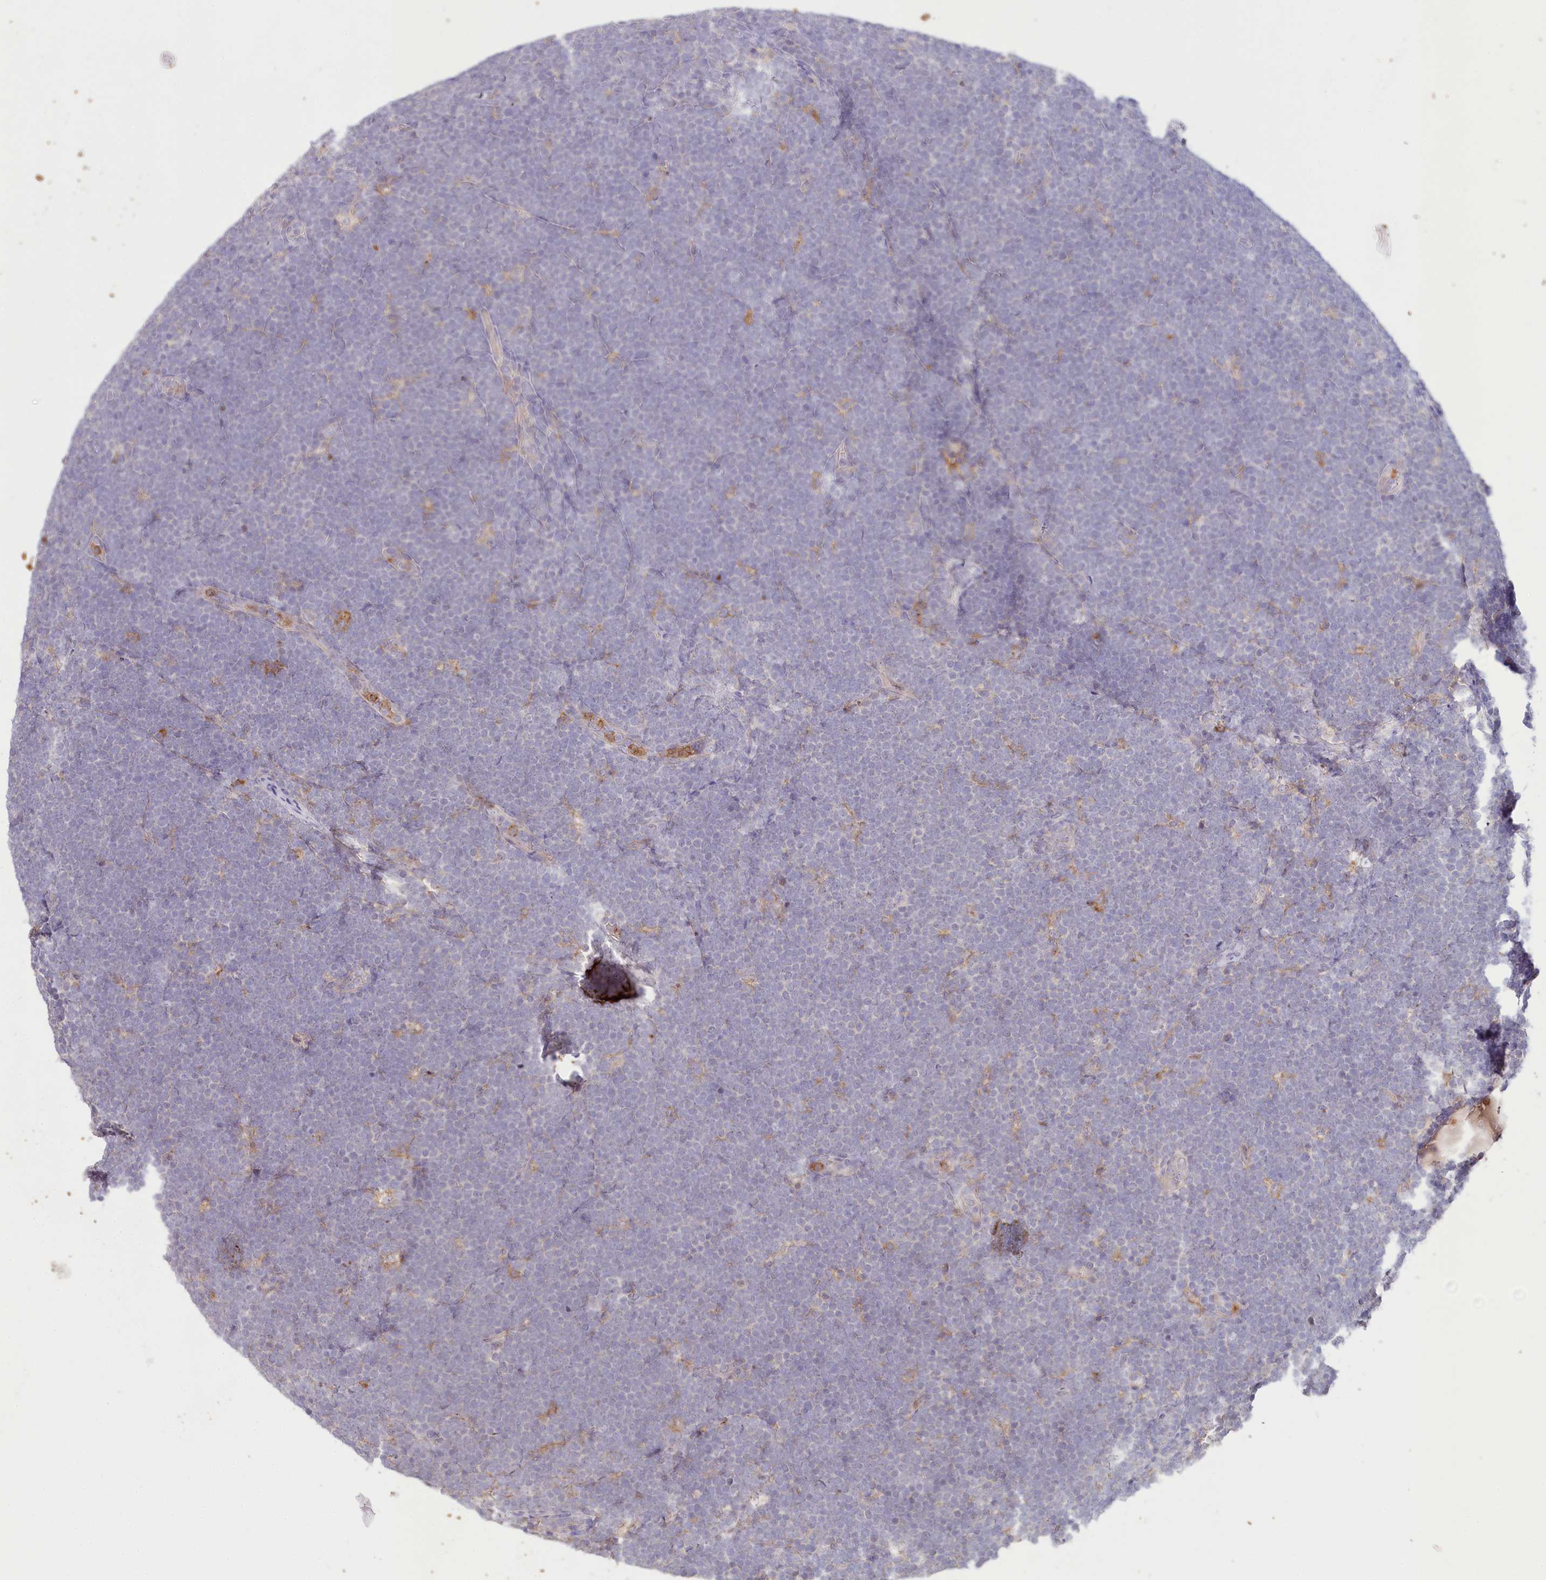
{"staining": {"intensity": "negative", "quantity": "none", "location": "none"}, "tissue": "lymphoma", "cell_type": "Tumor cells", "image_type": "cancer", "snomed": [{"axis": "morphology", "description": "Malignant lymphoma, non-Hodgkin's type, High grade"}, {"axis": "topography", "description": "Lymph node"}], "caption": "Human lymphoma stained for a protein using immunohistochemistry reveals no positivity in tumor cells.", "gene": "ALDH3B1", "patient": {"sex": "male", "age": 13}}